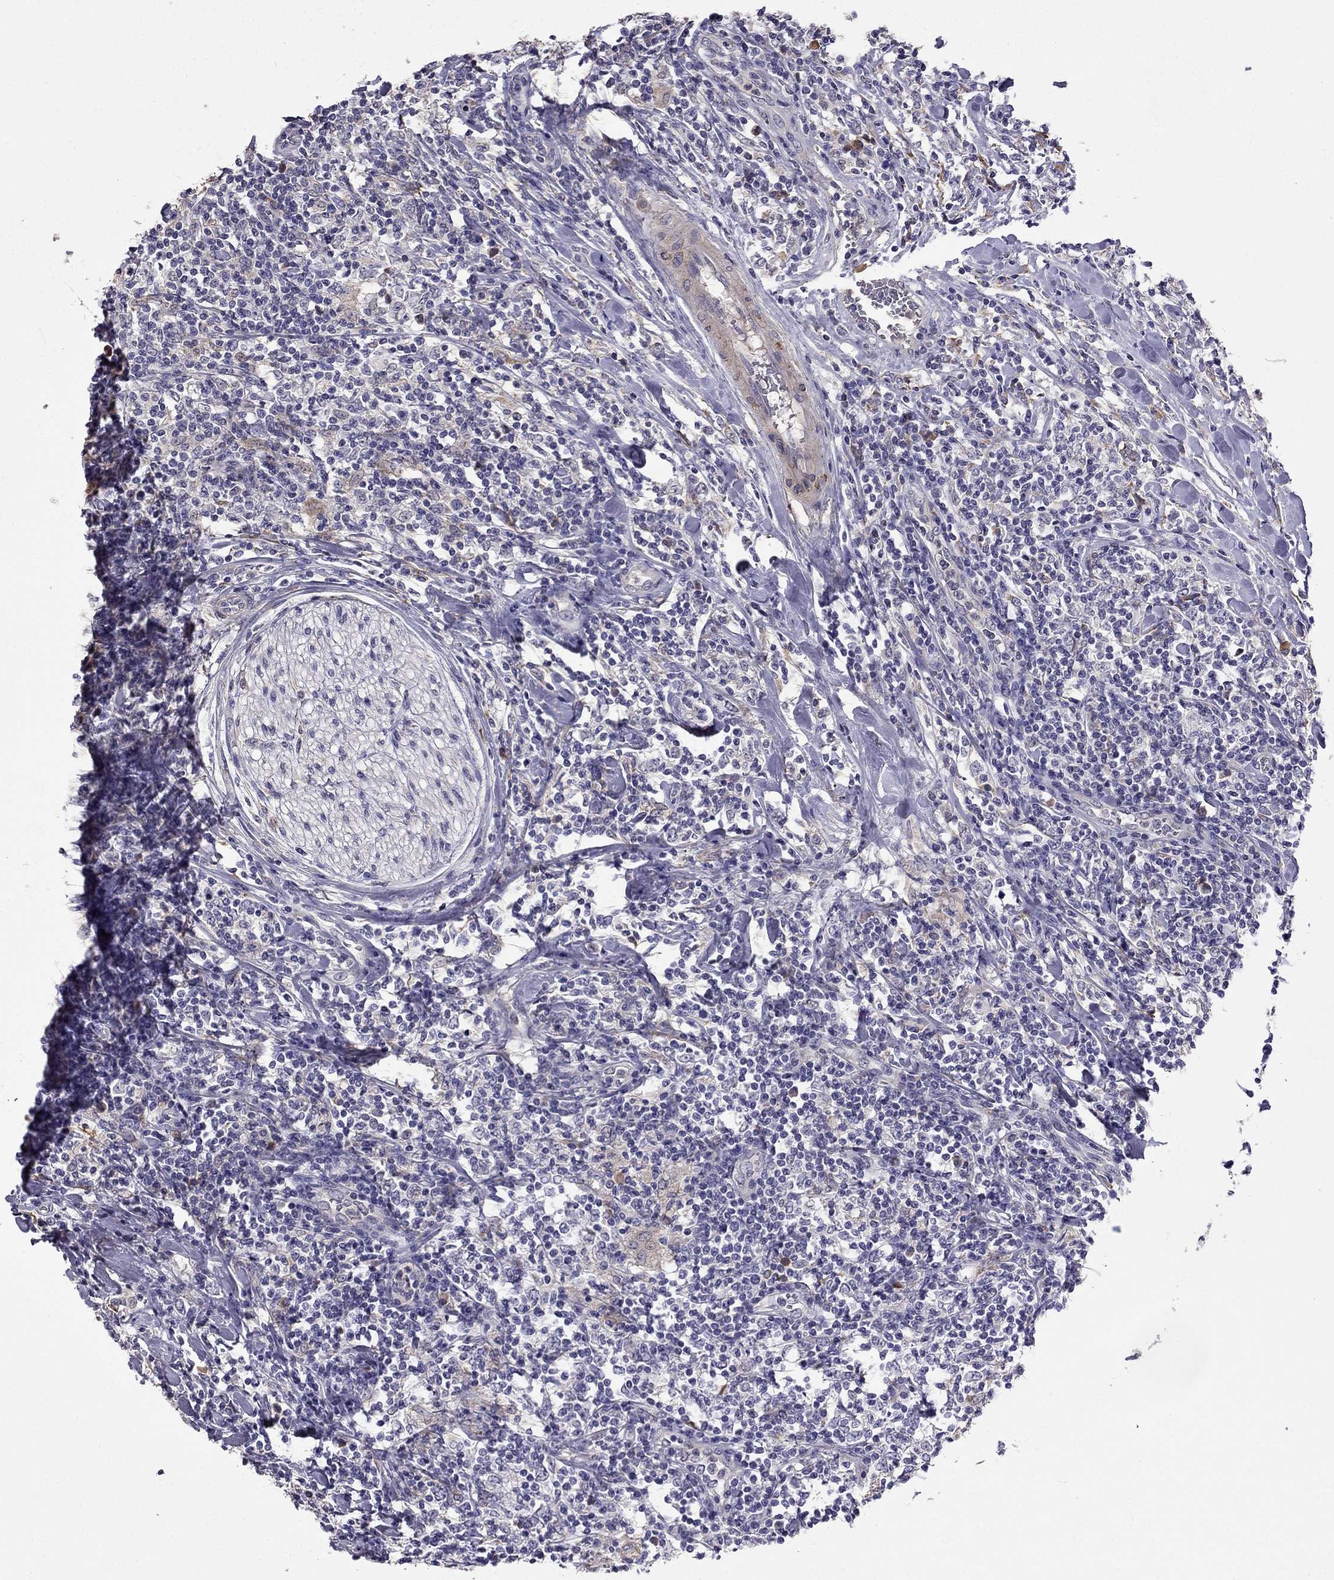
{"staining": {"intensity": "negative", "quantity": "none", "location": "none"}, "tissue": "lymphoma", "cell_type": "Tumor cells", "image_type": "cancer", "snomed": [{"axis": "morphology", "description": "Malignant lymphoma, non-Hodgkin's type, High grade"}, {"axis": "topography", "description": "Lymph node"}], "caption": "There is no significant staining in tumor cells of lymphoma. (DAB immunohistochemistry with hematoxylin counter stain).", "gene": "CDH9", "patient": {"sex": "female", "age": 84}}